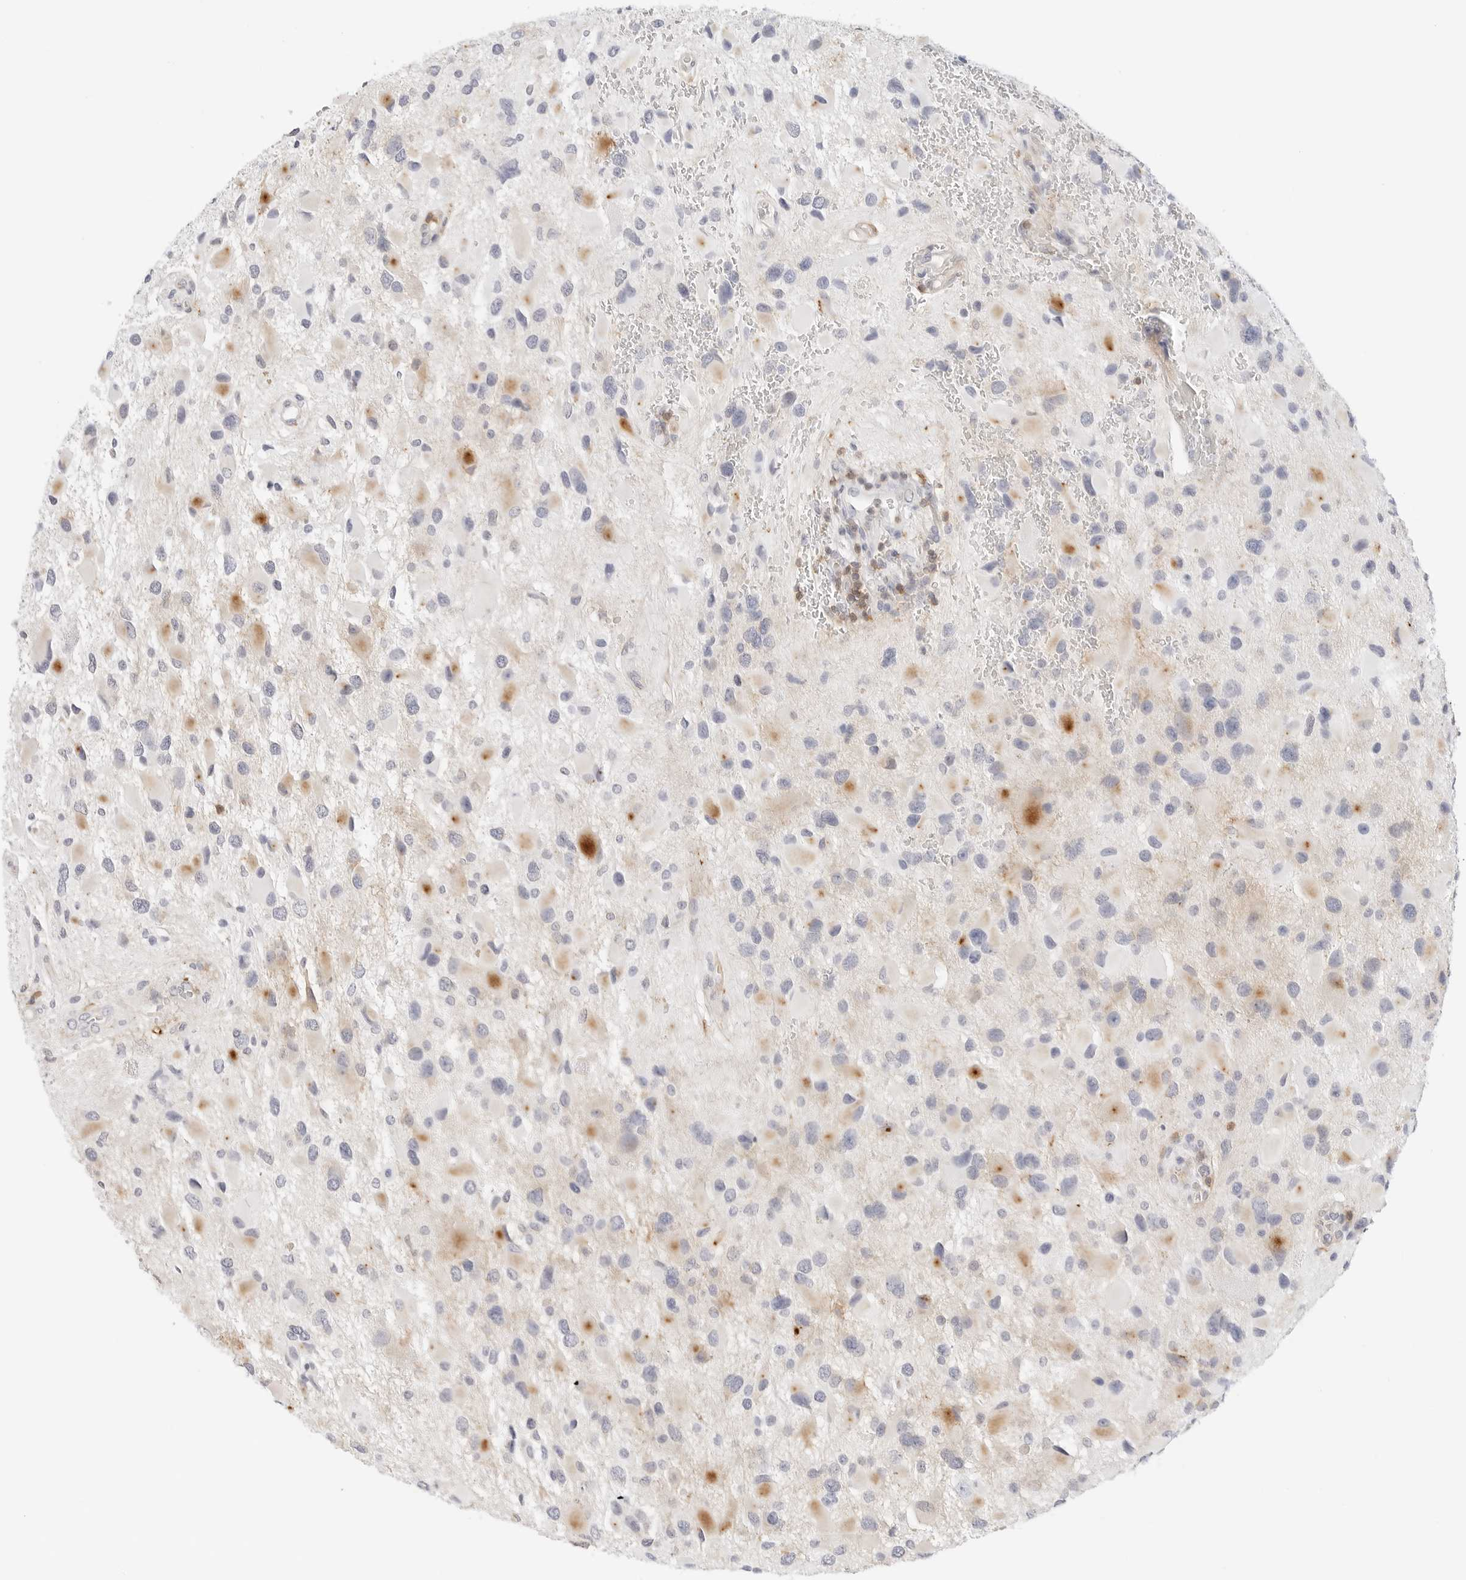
{"staining": {"intensity": "negative", "quantity": "none", "location": "none"}, "tissue": "glioma", "cell_type": "Tumor cells", "image_type": "cancer", "snomed": [{"axis": "morphology", "description": "Glioma, malignant, High grade"}, {"axis": "topography", "description": "Brain"}], "caption": "High magnification brightfield microscopy of glioma stained with DAB (3,3'-diaminobenzidine) (brown) and counterstained with hematoxylin (blue): tumor cells show no significant expression.", "gene": "SLC9A3R1", "patient": {"sex": "male", "age": 53}}